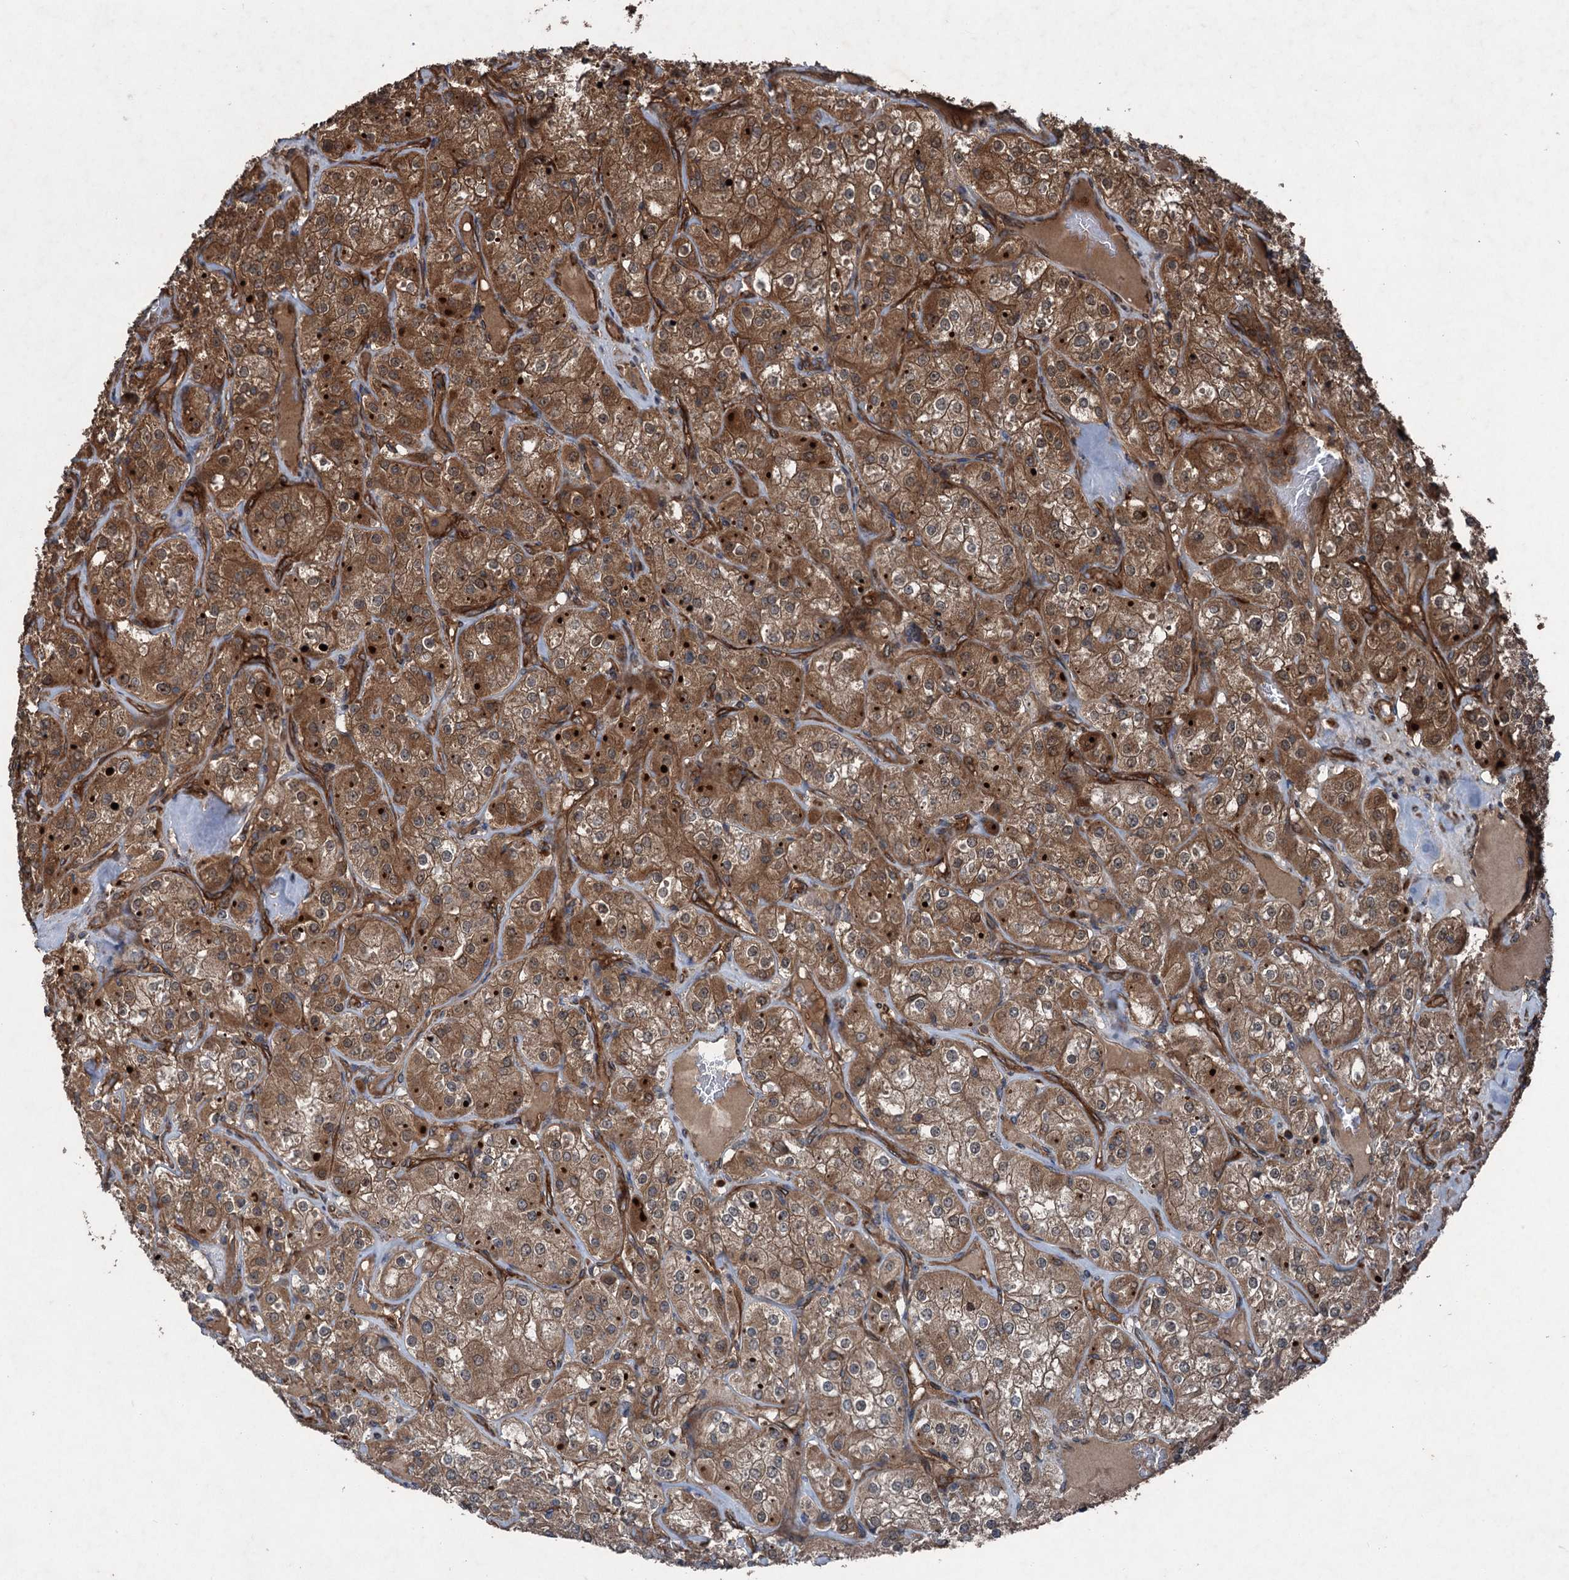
{"staining": {"intensity": "strong", "quantity": ">75%", "location": "cytoplasmic/membranous"}, "tissue": "renal cancer", "cell_type": "Tumor cells", "image_type": "cancer", "snomed": [{"axis": "morphology", "description": "Adenocarcinoma, NOS"}, {"axis": "topography", "description": "Kidney"}], "caption": "Renal adenocarcinoma stained with DAB (3,3'-diaminobenzidine) immunohistochemistry (IHC) shows high levels of strong cytoplasmic/membranous expression in about >75% of tumor cells.", "gene": "RNF214", "patient": {"sex": "male", "age": 77}}